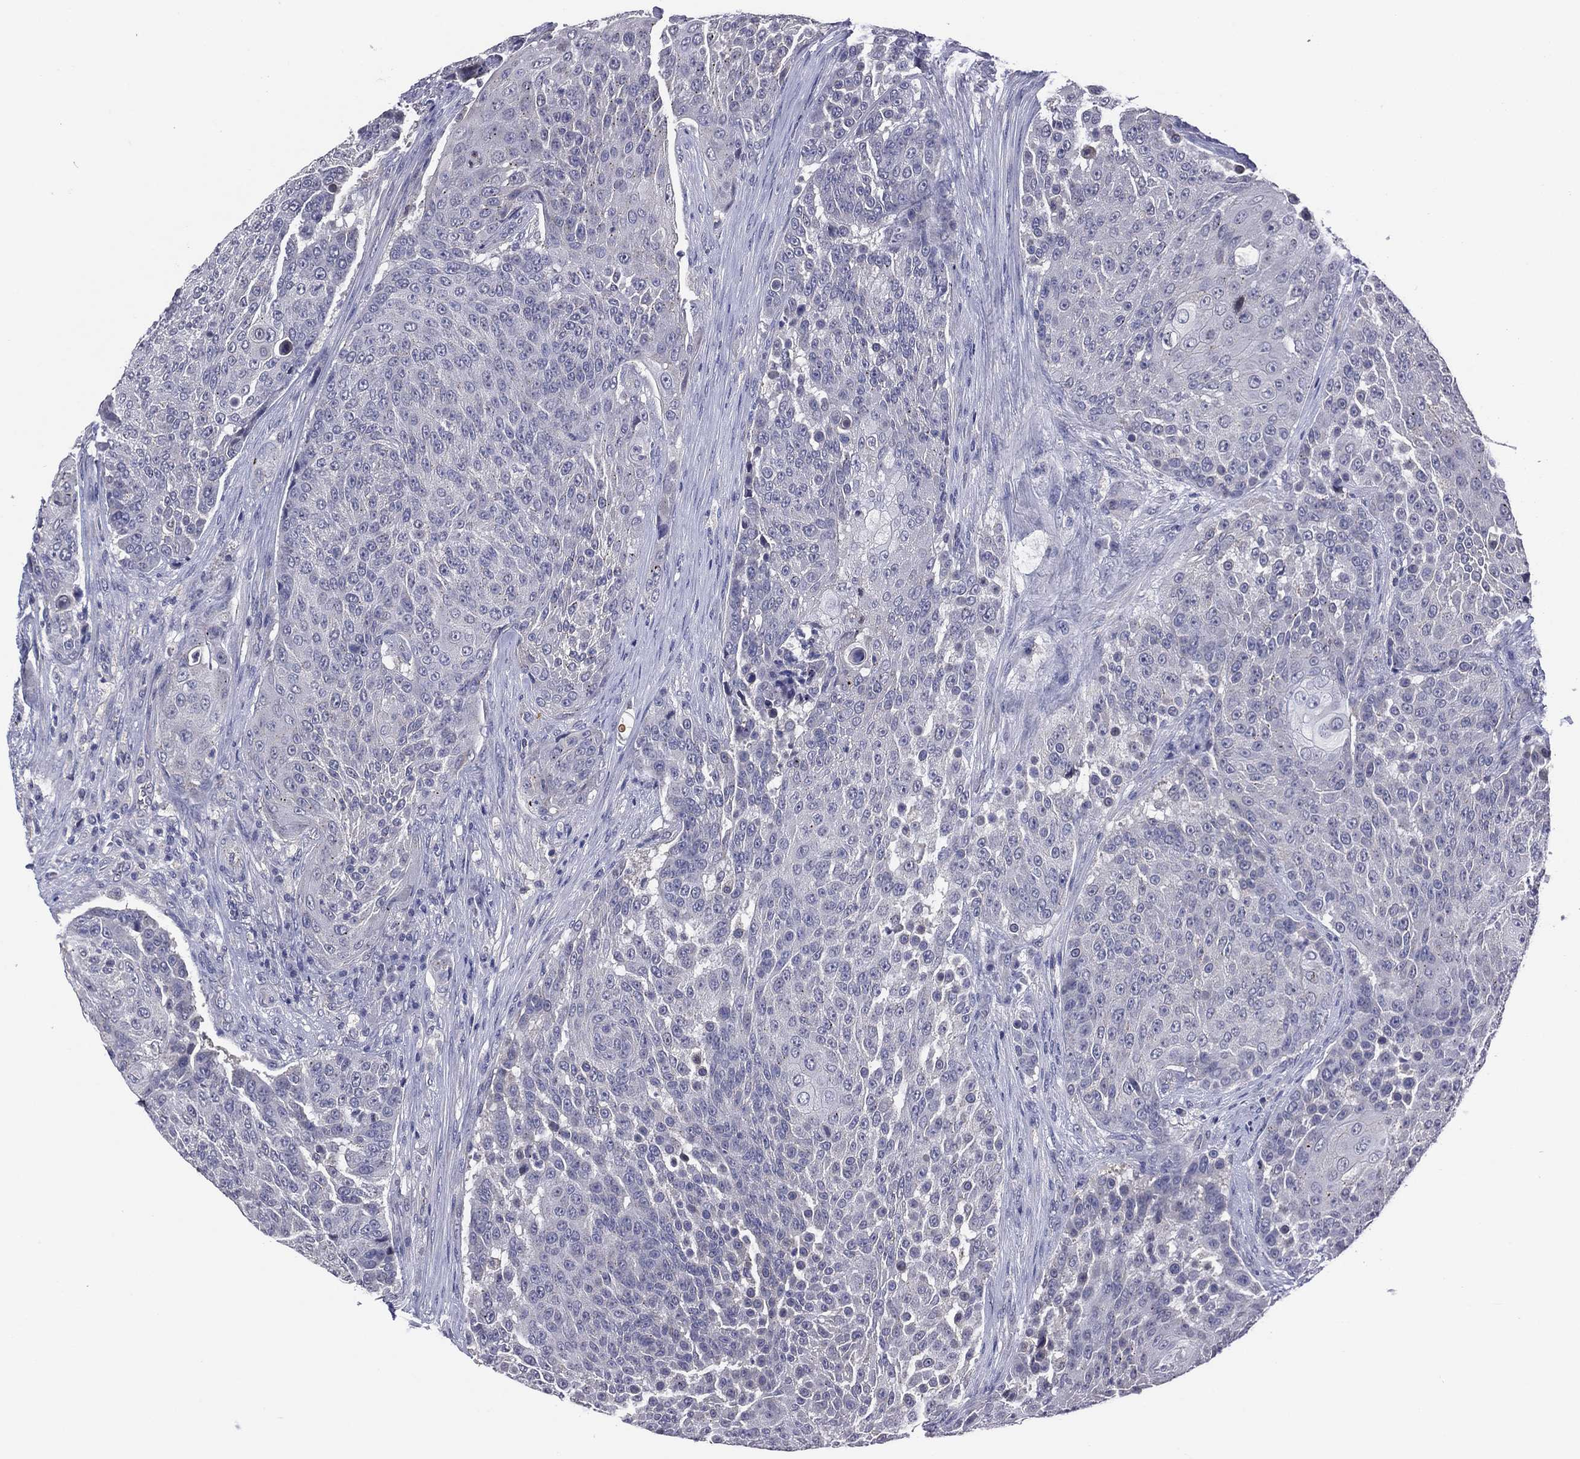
{"staining": {"intensity": "negative", "quantity": "none", "location": "none"}, "tissue": "urothelial cancer", "cell_type": "Tumor cells", "image_type": "cancer", "snomed": [{"axis": "morphology", "description": "Urothelial carcinoma, High grade"}, {"axis": "topography", "description": "Urinary bladder"}], "caption": "Urothelial carcinoma (high-grade) stained for a protein using immunohistochemistry (IHC) reveals no staining tumor cells.", "gene": "TRIM31", "patient": {"sex": "female", "age": 63}}